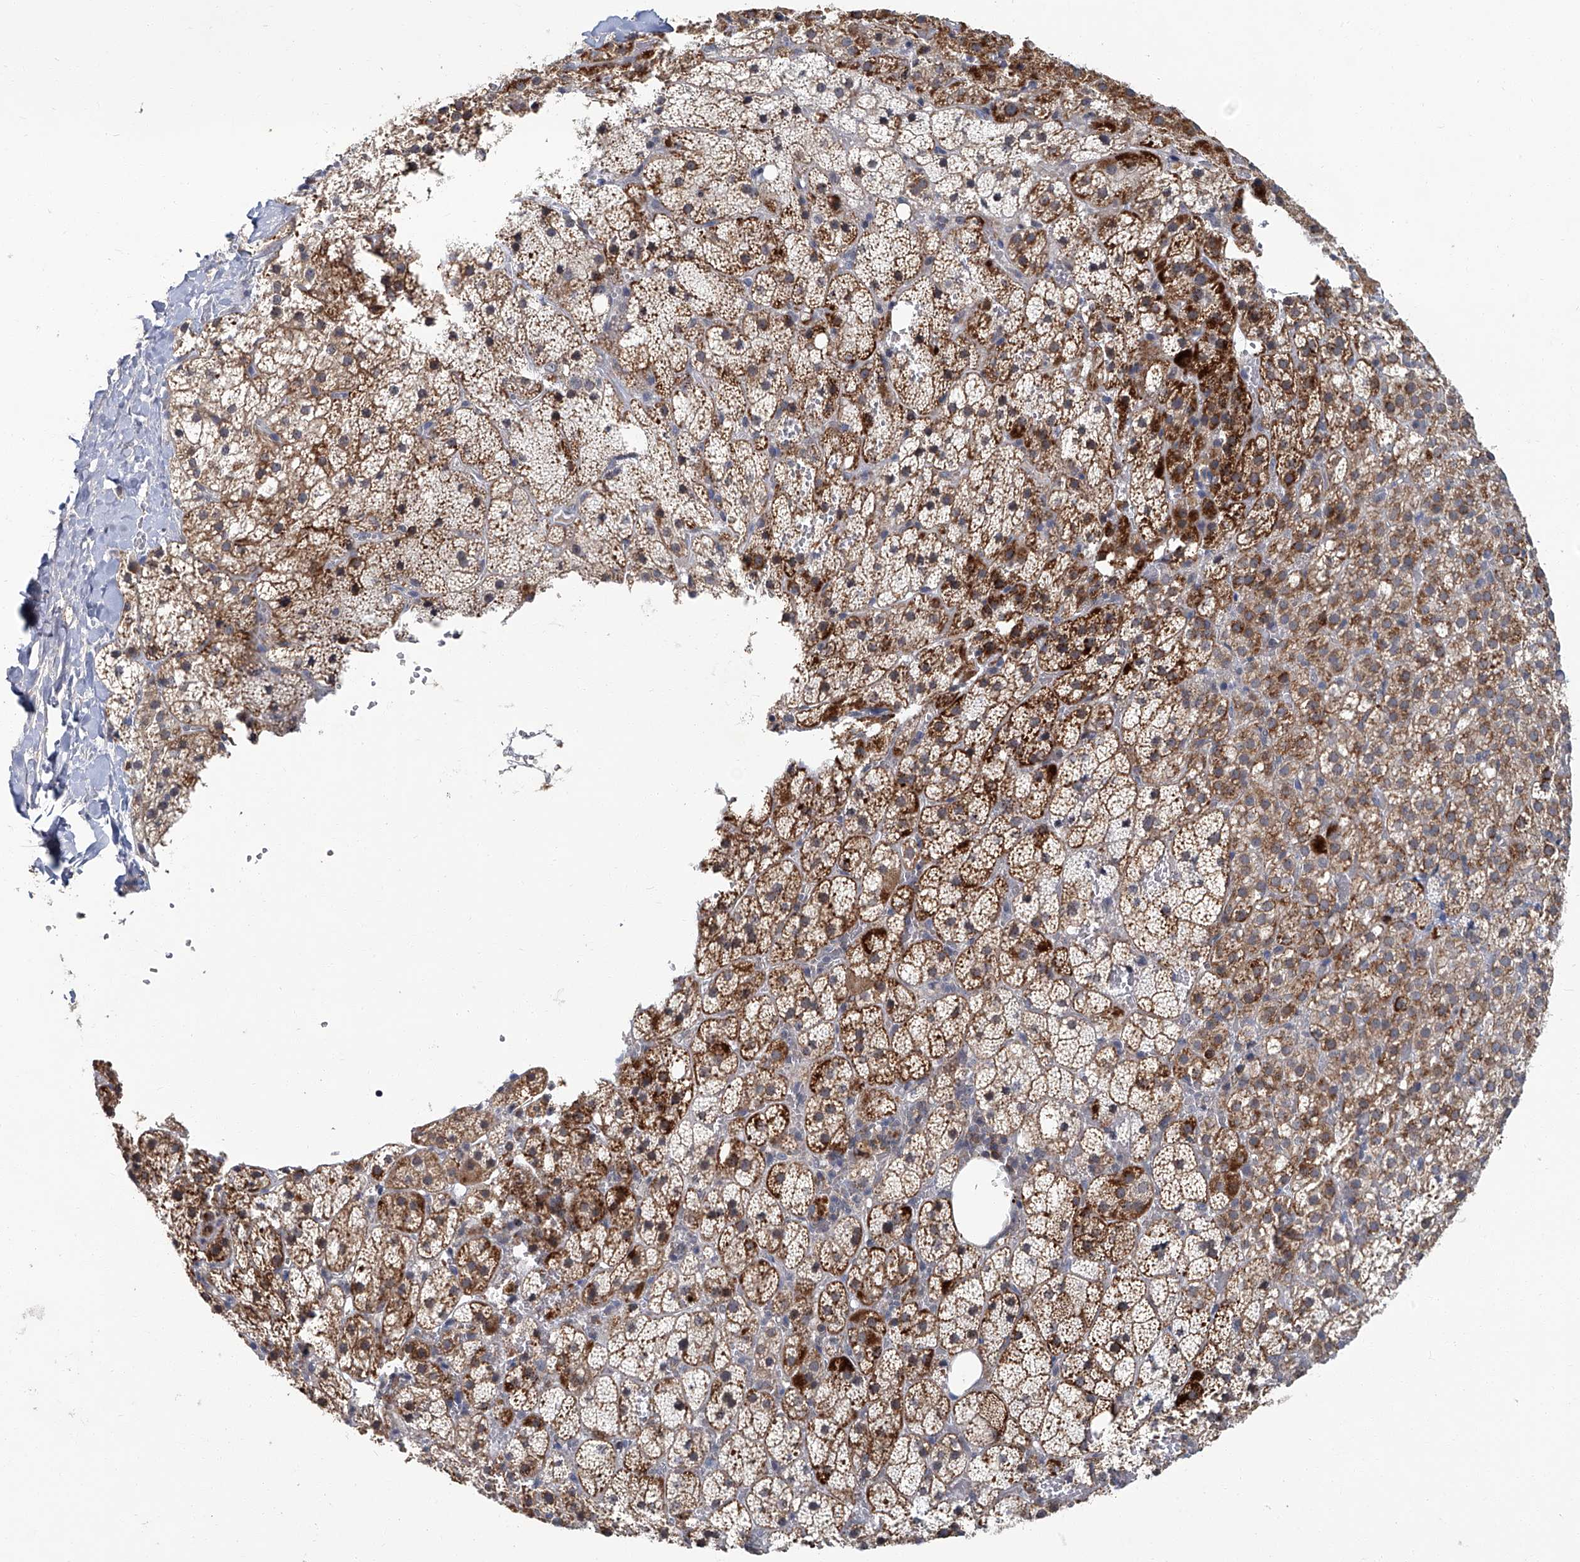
{"staining": {"intensity": "strong", "quantity": ">75%", "location": "cytoplasmic/membranous"}, "tissue": "adrenal gland", "cell_type": "Glandular cells", "image_type": "normal", "snomed": [{"axis": "morphology", "description": "Normal tissue, NOS"}, {"axis": "topography", "description": "Adrenal gland"}], "caption": "IHC of benign human adrenal gland exhibits high levels of strong cytoplasmic/membranous positivity in approximately >75% of glandular cells.", "gene": "AKNAD1", "patient": {"sex": "female", "age": 59}}